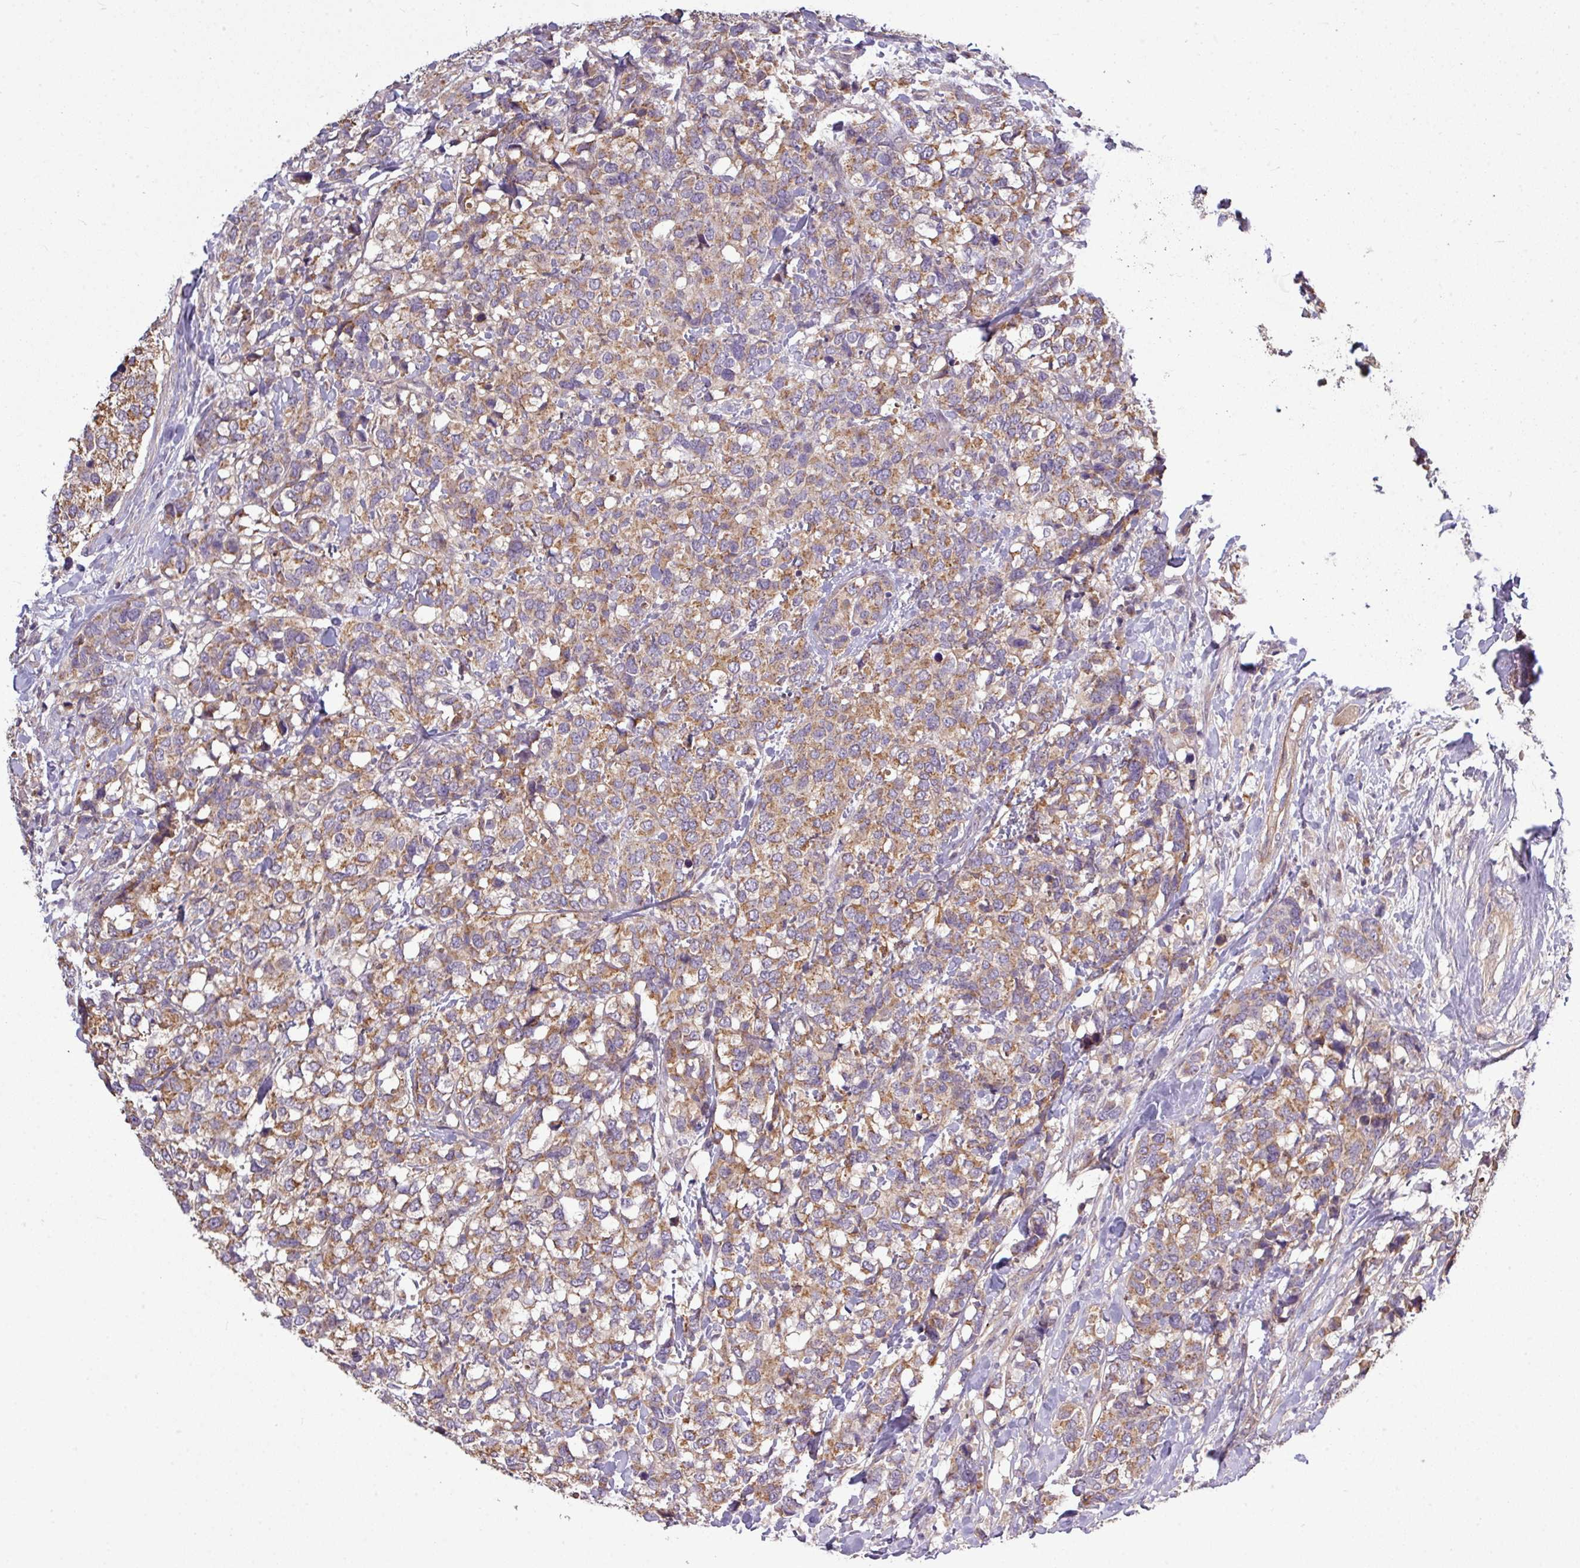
{"staining": {"intensity": "moderate", "quantity": ">75%", "location": "cytoplasmic/membranous"}, "tissue": "breast cancer", "cell_type": "Tumor cells", "image_type": "cancer", "snomed": [{"axis": "morphology", "description": "Lobular carcinoma"}, {"axis": "topography", "description": "Breast"}], "caption": "Tumor cells exhibit moderate cytoplasmic/membranous positivity in about >75% of cells in breast cancer.", "gene": "PAPLN", "patient": {"sex": "female", "age": 59}}